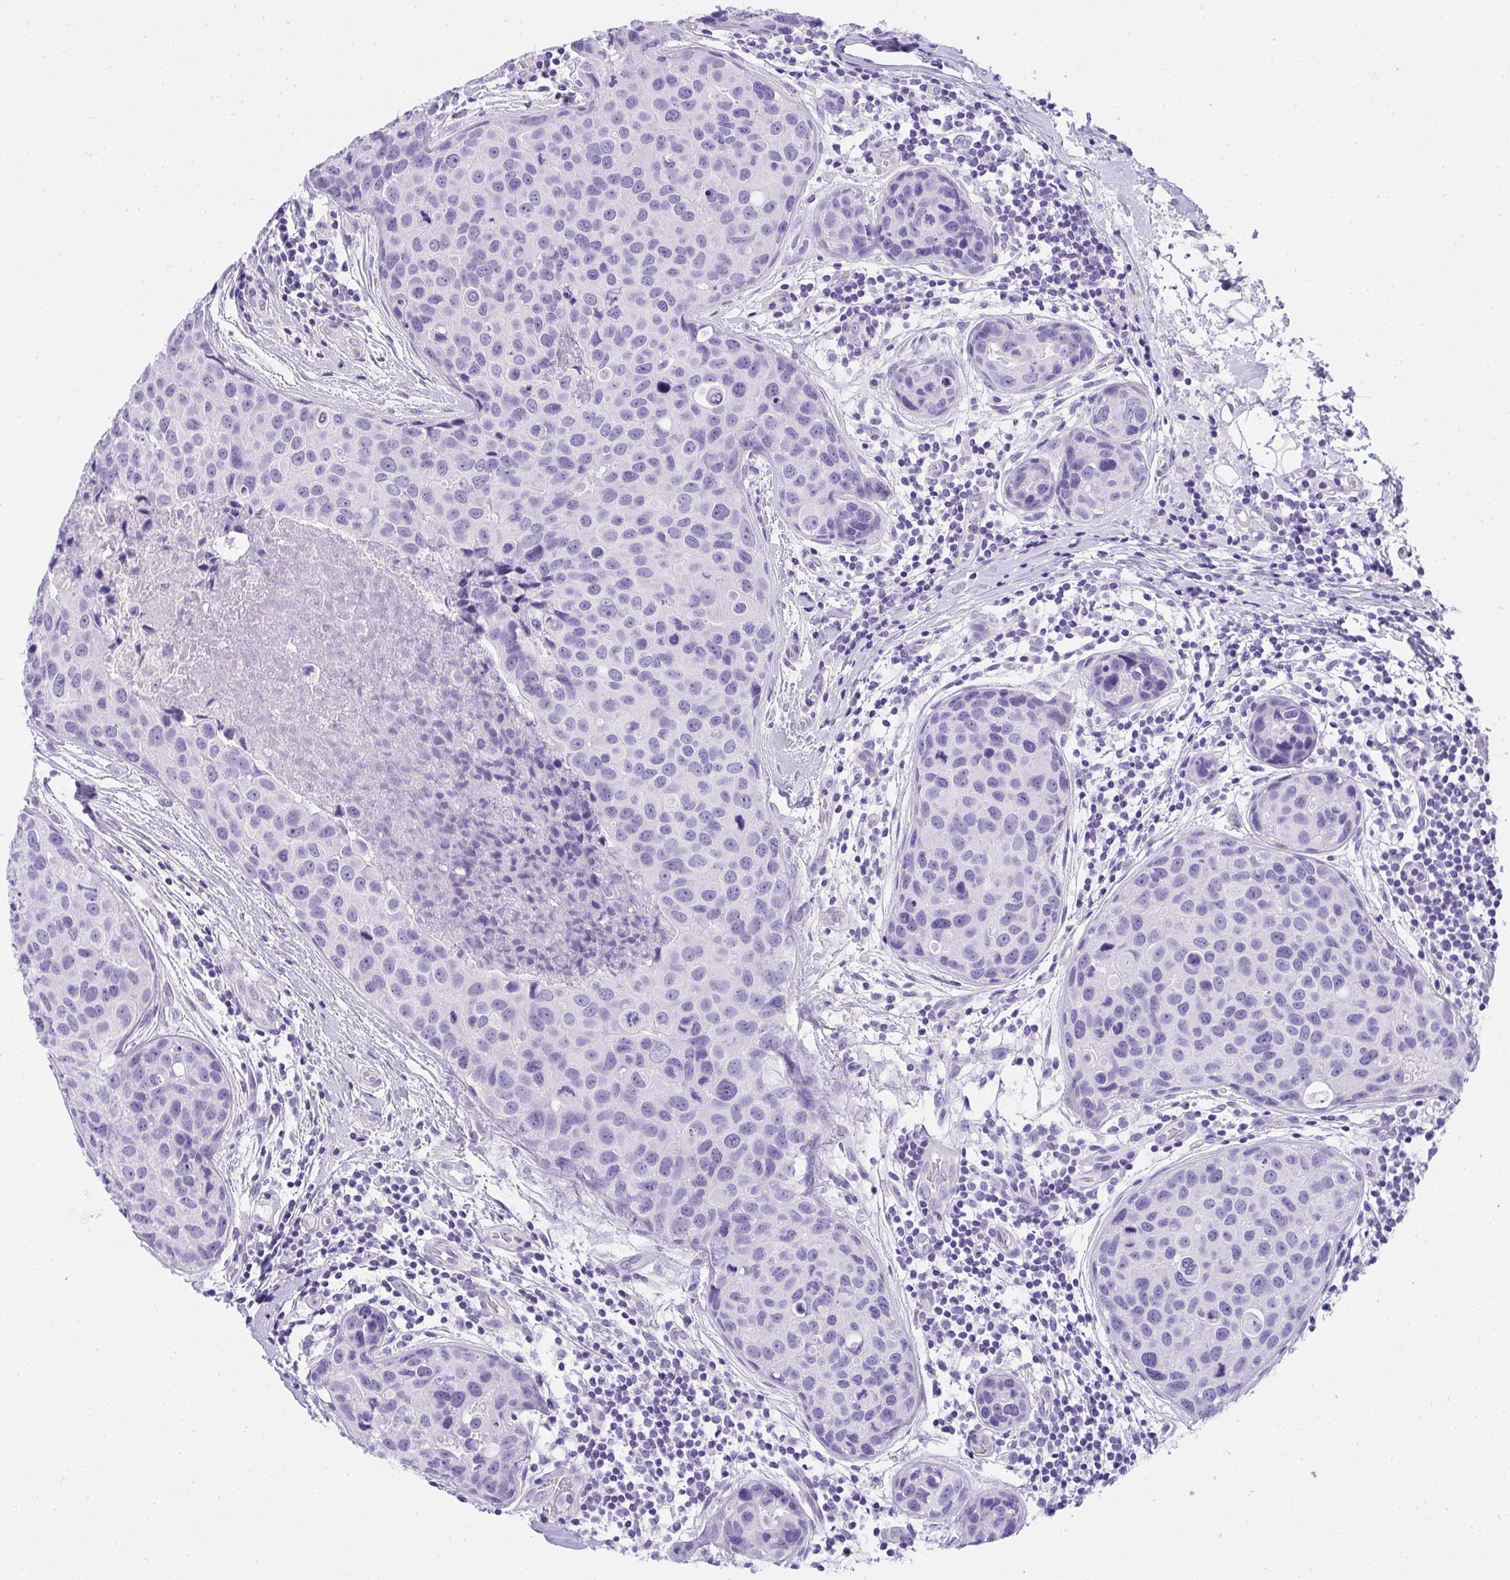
{"staining": {"intensity": "negative", "quantity": "none", "location": "none"}, "tissue": "breast cancer", "cell_type": "Tumor cells", "image_type": "cancer", "snomed": [{"axis": "morphology", "description": "Duct carcinoma"}, {"axis": "topography", "description": "Breast"}], "caption": "An immunohistochemistry (IHC) photomicrograph of breast cancer is shown. There is no staining in tumor cells of breast cancer.", "gene": "AVIL", "patient": {"sex": "female", "age": 24}}